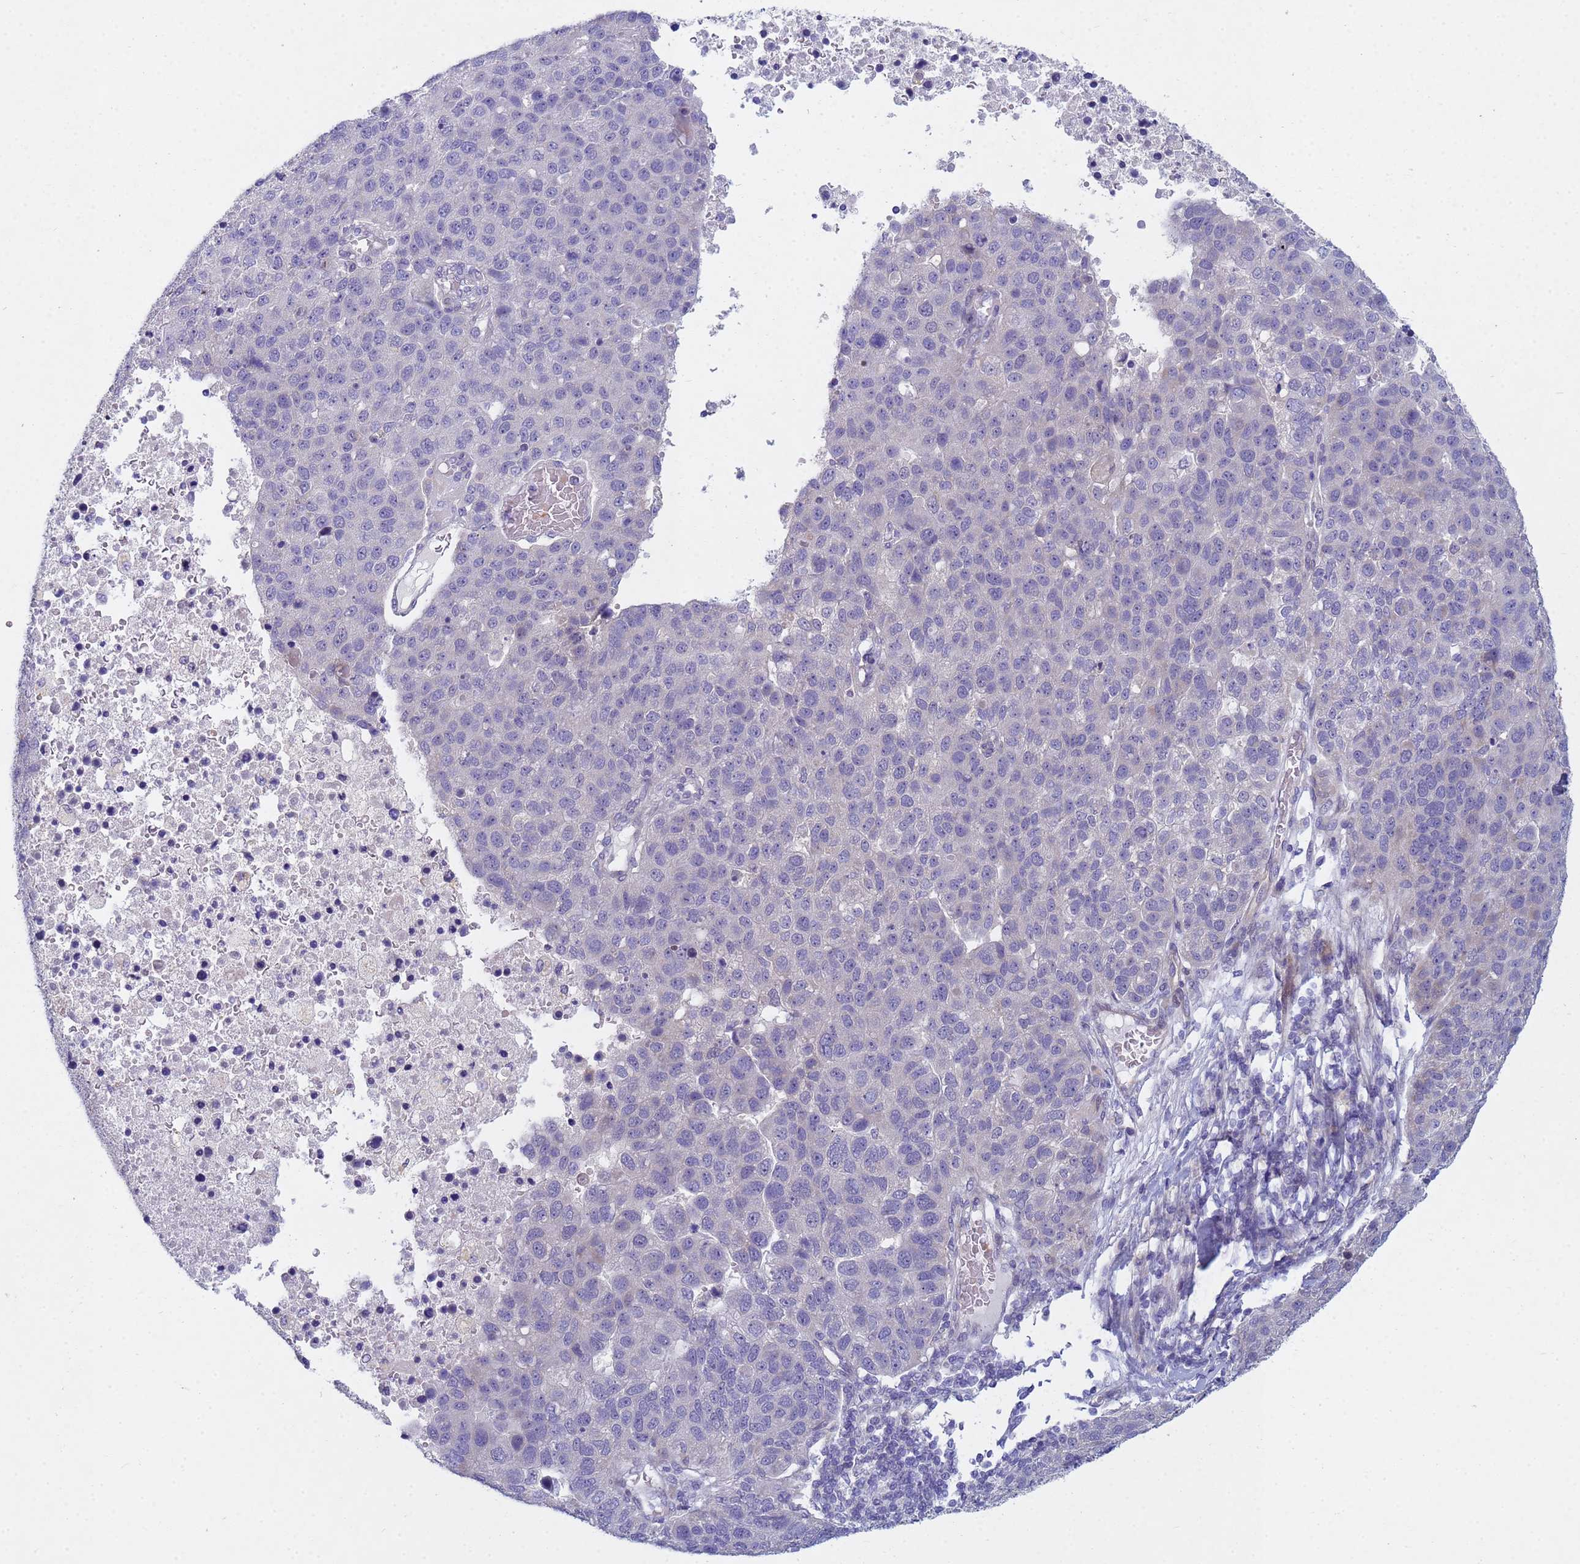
{"staining": {"intensity": "negative", "quantity": "none", "location": "none"}, "tissue": "pancreatic cancer", "cell_type": "Tumor cells", "image_type": "cancer", "snomed": [{"axis": "morphology", "description": "Adenocarcinoma, NOS"}, {"axis": "topography", "description": "Pancreas"}], "caption": "Pancreatic cancer (adenocarcinoma) was stained to show a protein in brown. There is no significant staining in tumor cells.", "gene": "TNPO2", "patient": {"sex": "female", "age": 61}}